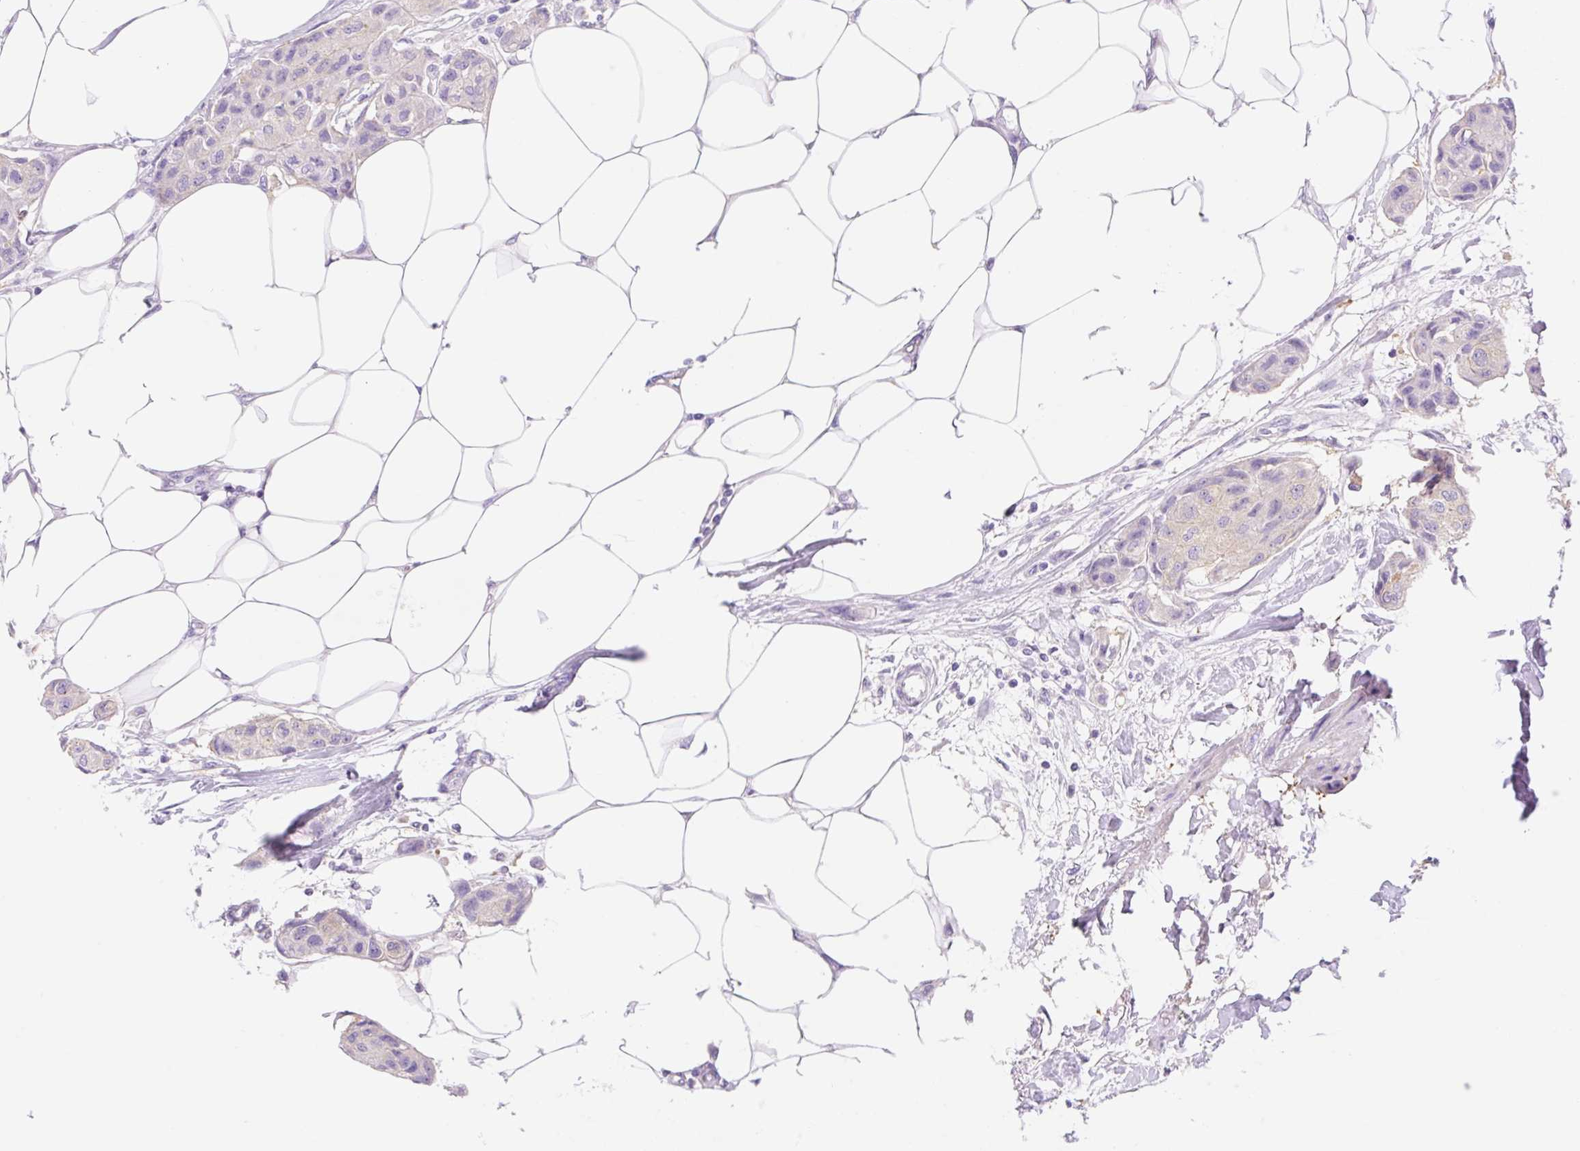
{"staining": {"intensity": "weak", "quantity": "25%-75%", "location": "cytoplasmic/membranous"}, "tissue": "breast cancer", "cell_type": "Tumor cells", "image_type": "cancer", "snomed": [{"axis": "morphology", "description": "Duct carcinoma"}, {"axis": "topography", "description": "Breast"}, {"axis": "topography", "description": "Lymph node"}], "caption": "Protein analysis of breast cancer tissue reveals weak cytoplasmic/membranous positivity in approximately 25%-75% of tumor cells.", "gene": "DENND5A", "patient": {"sex": "female", "age": 80}}